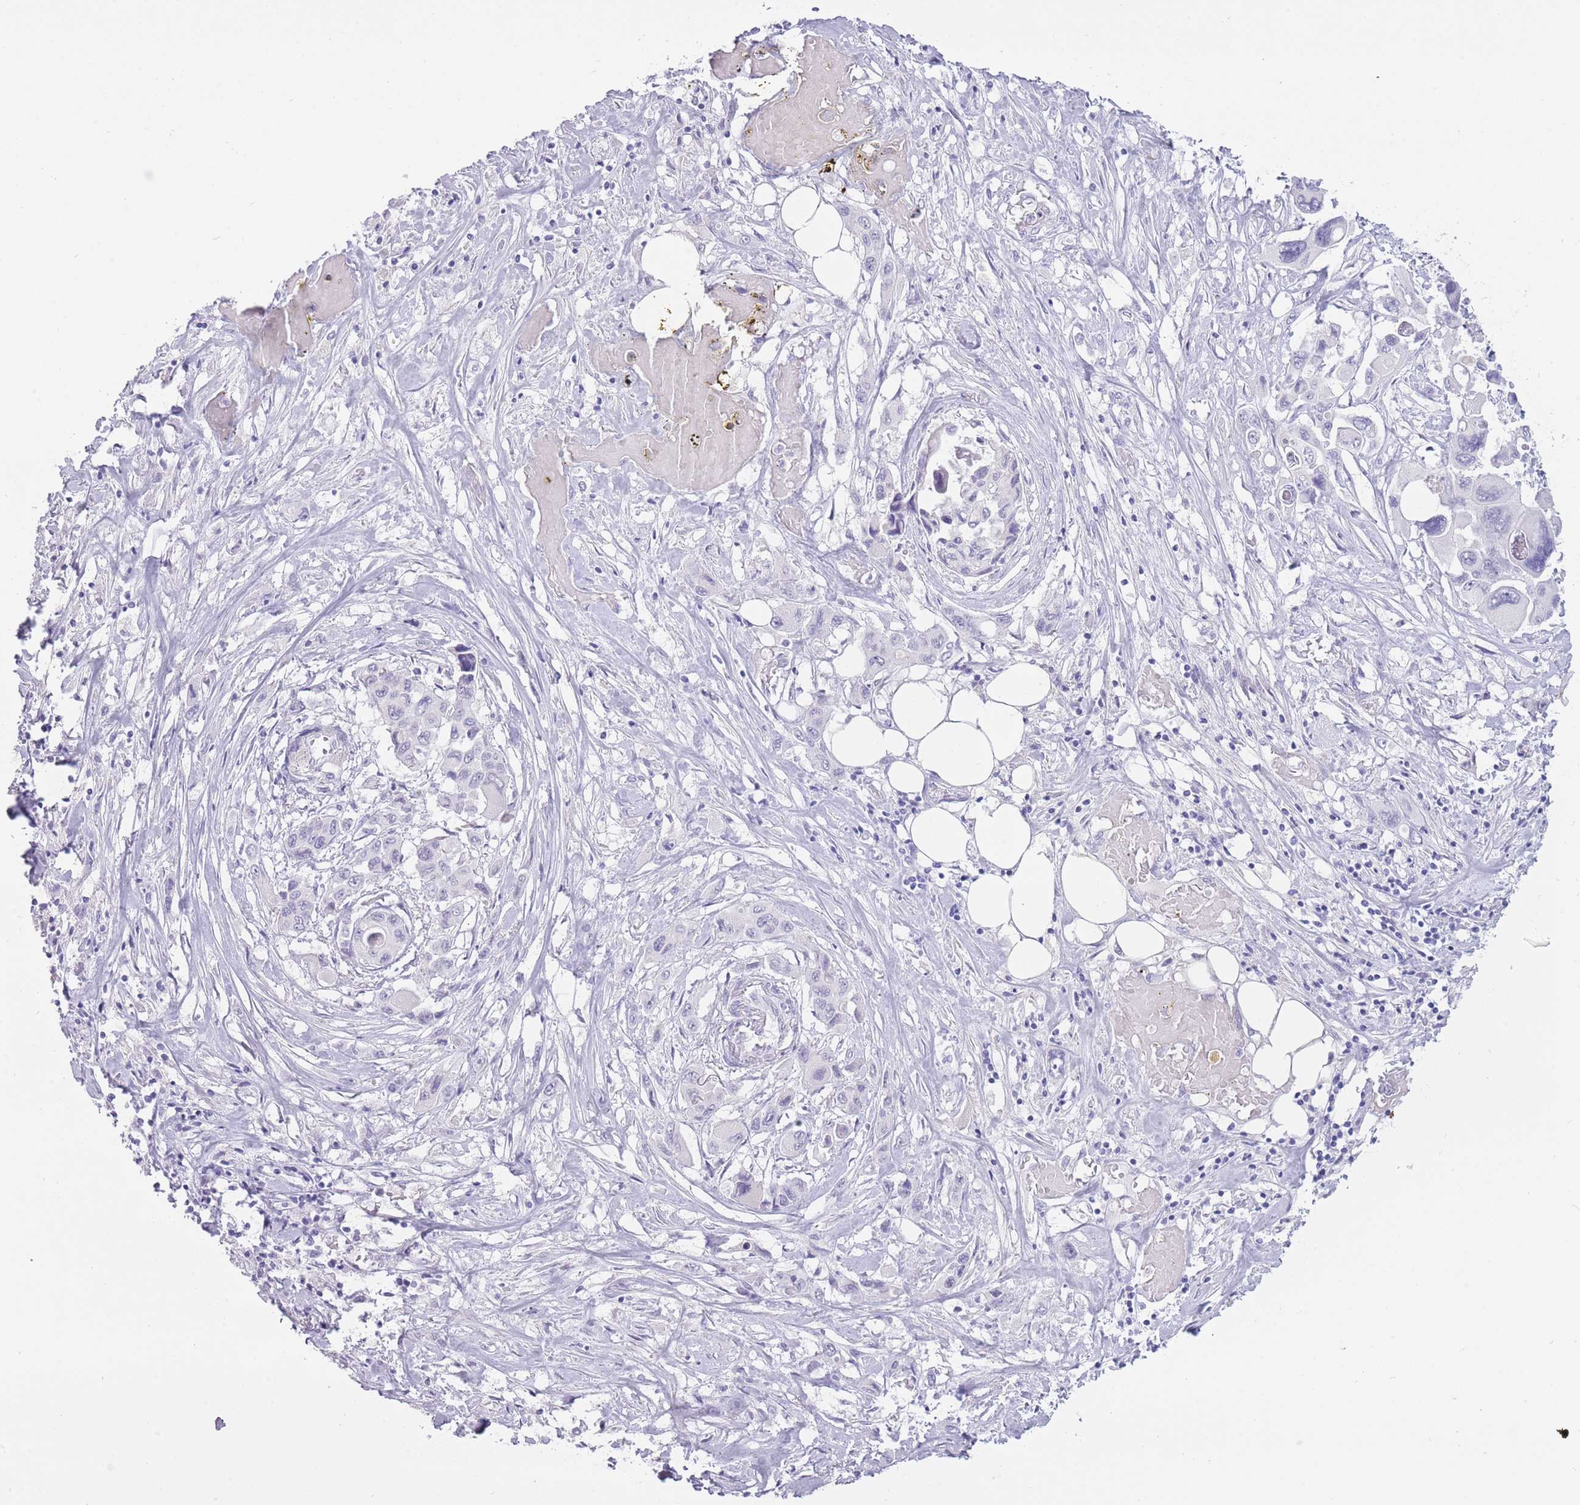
{"staining": {"intensity": "negative", "quantity": "none", "location": "none"}, "tissue": "pancreatic cancer", "cell_type": "Tumor cells", "image_type": "cancer", "snomed": [{"axis": "morphology", "description": "Adenocarcinoma, NOS"}, {"axis": "topography", "description": "Pancreas"}], "caption": "High power microscopy image of an IHC photomicrograph of pancreatic cancer, revealing no significant expression in tumor cells.", "gene": "BDKRB2", "patient": {"sex": "male", "age": 92}}